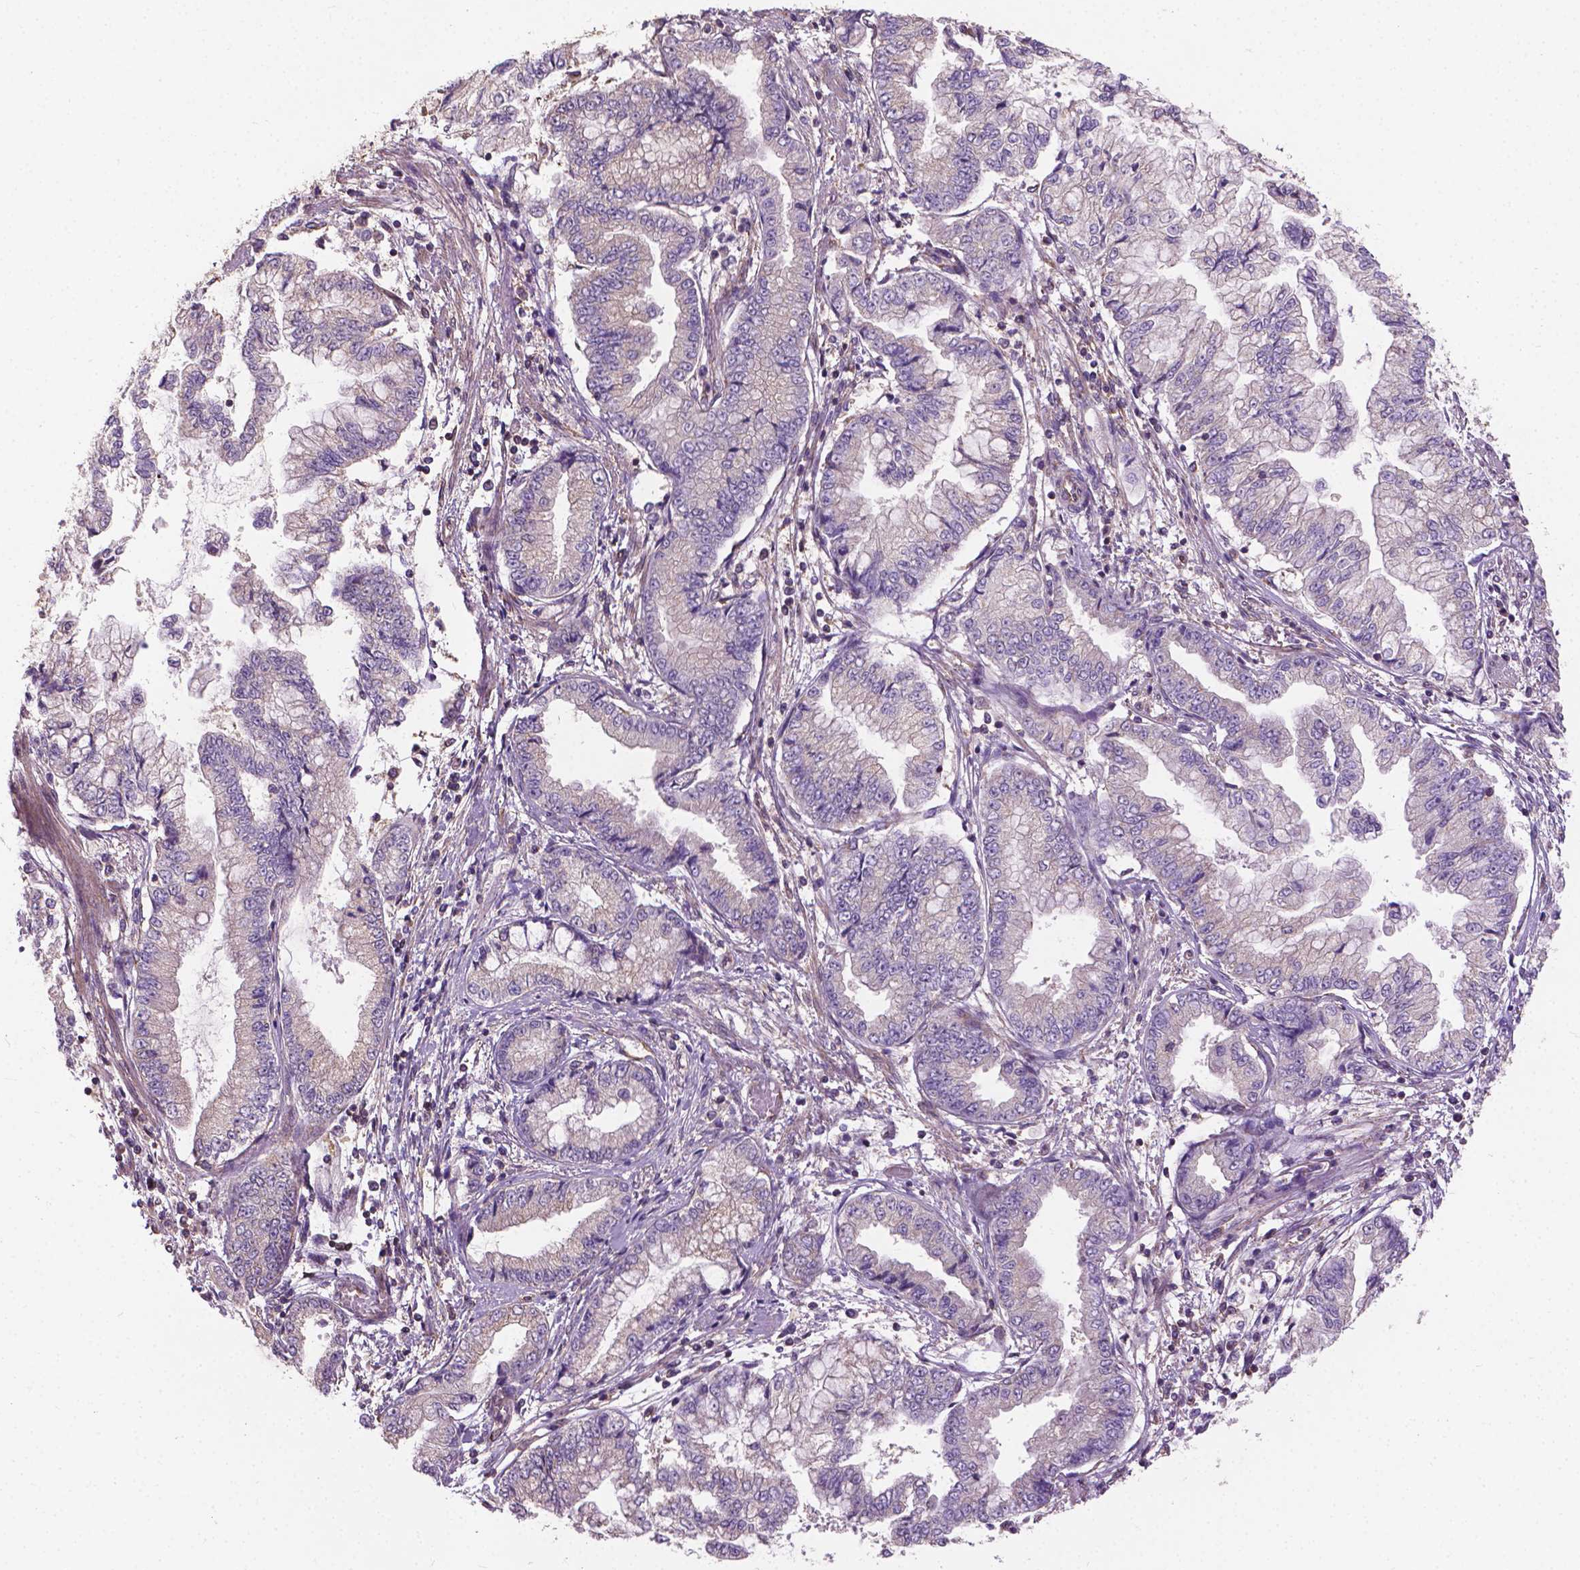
{"staining": {"intensity": "negative", "quantity": "none", "location": "none"}, "tissue": "stomach cancer", "cell_type": "Tumor cells", "image_type": "cancer", "snomed": [{"axis": "morphology", "description": "Adenocarcinoma, NOS"}, {"axis": "topography", "description": "Stomach, upper"}], "caption": "This histopathology image is of stomach cancer (adenocarcinoma) stained with immunohistochemistry (IHC) to label a protein in brown with the nuclei are counter-stained blue. There is no expression in tumor cells.", "gene": "MZT1", "patient": {"sex": "female", "age": 74}}